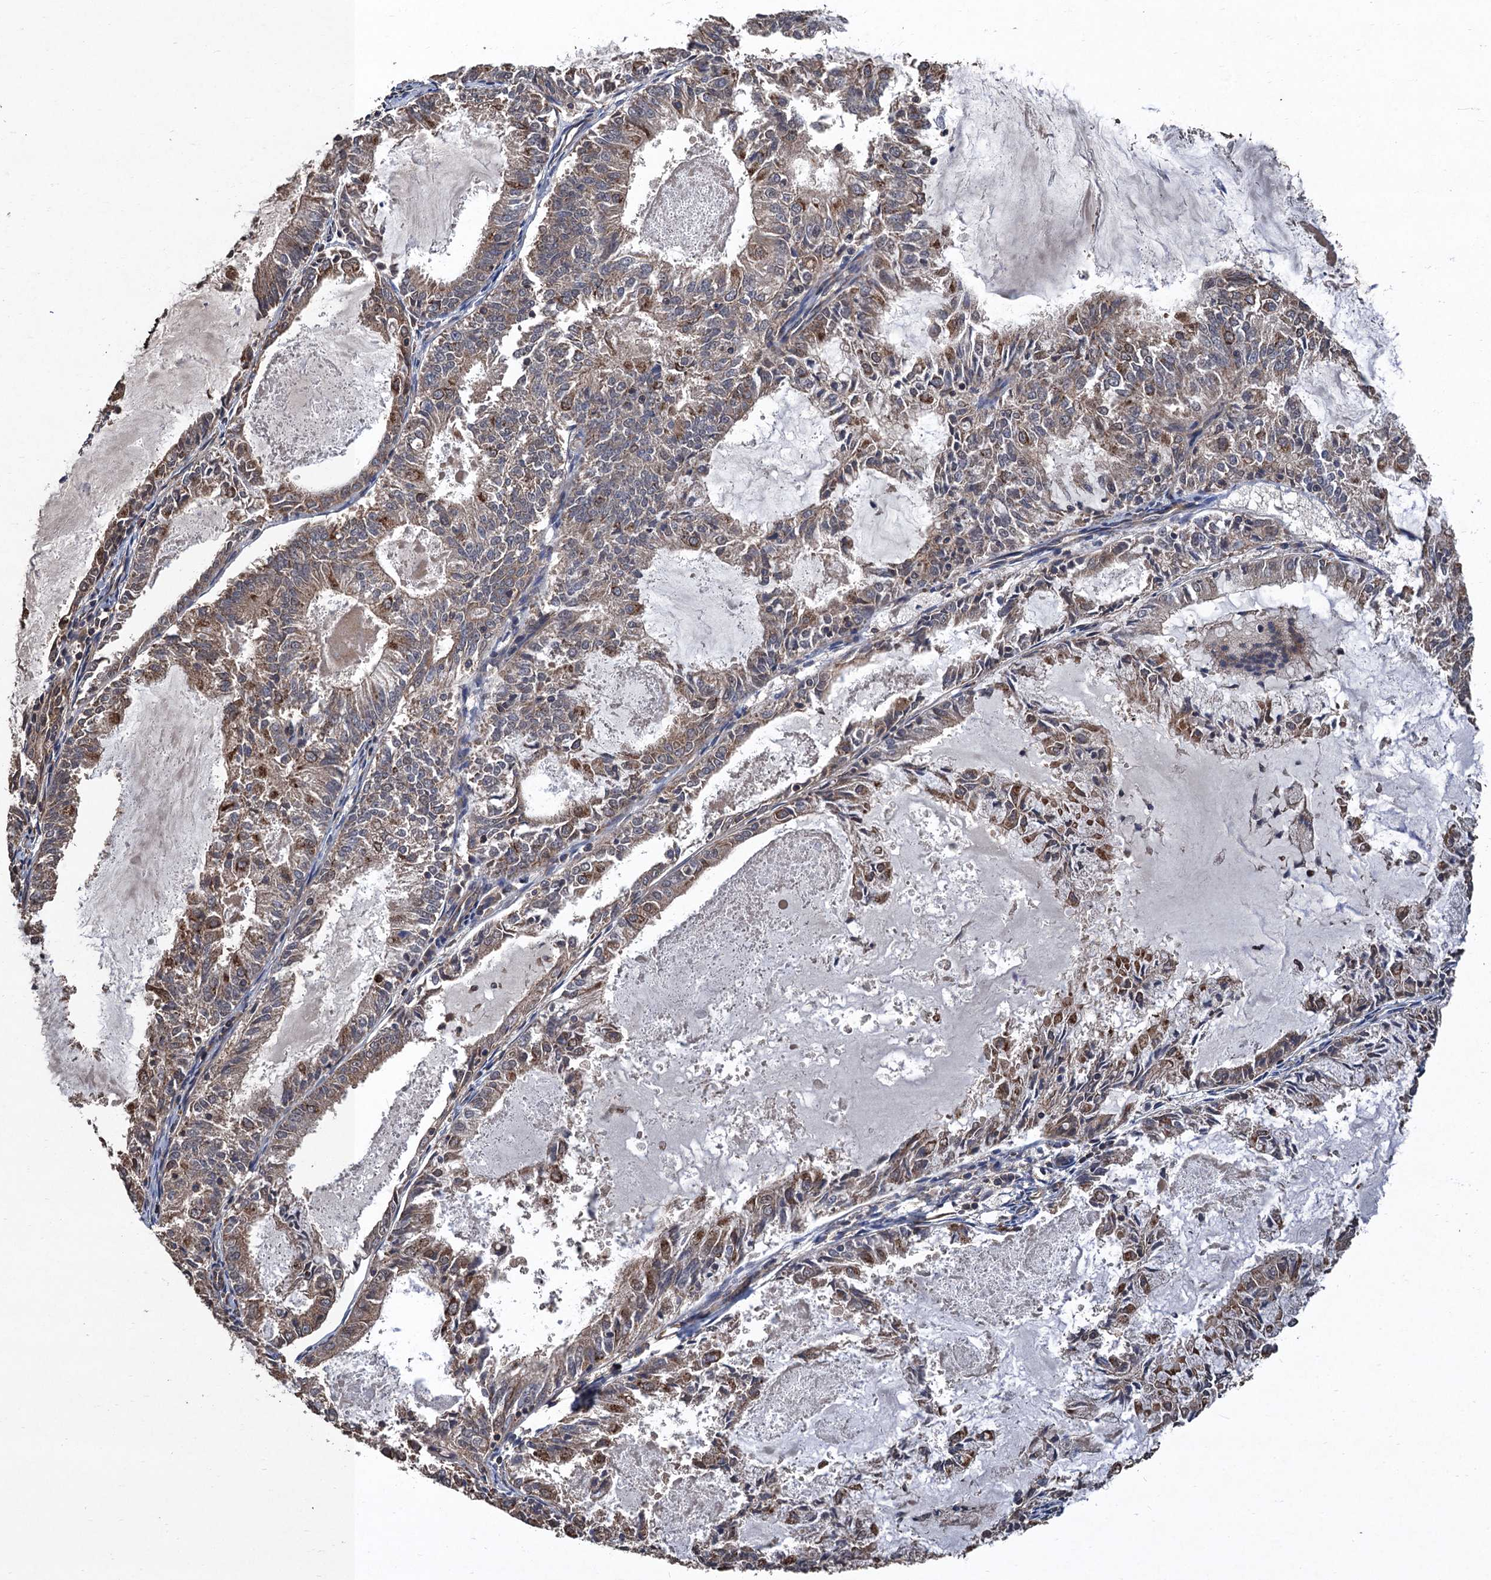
{"staining": {"intensity": "moderate", "quantity": "25%-75%", "location": "cytoplasmic/membranous"}, "tissue": "endometrial cancer", "cell_type": "Tumor cells", "image_type": "cancer", "snomed": [{"axis": "morphology", "description": "Adenocarcinoma, NOS"}, {"axis": "topography", "description": "Endometrium"}], "caption": "This is a histology image of immunohistochemistry (IHC) staining of endometrial cancer, which shows moderate staining in the cytoplasmic/membranous of tumor cells.", "gene": "PPP4R1", "patient": {"sex": "female", "age": 57}}